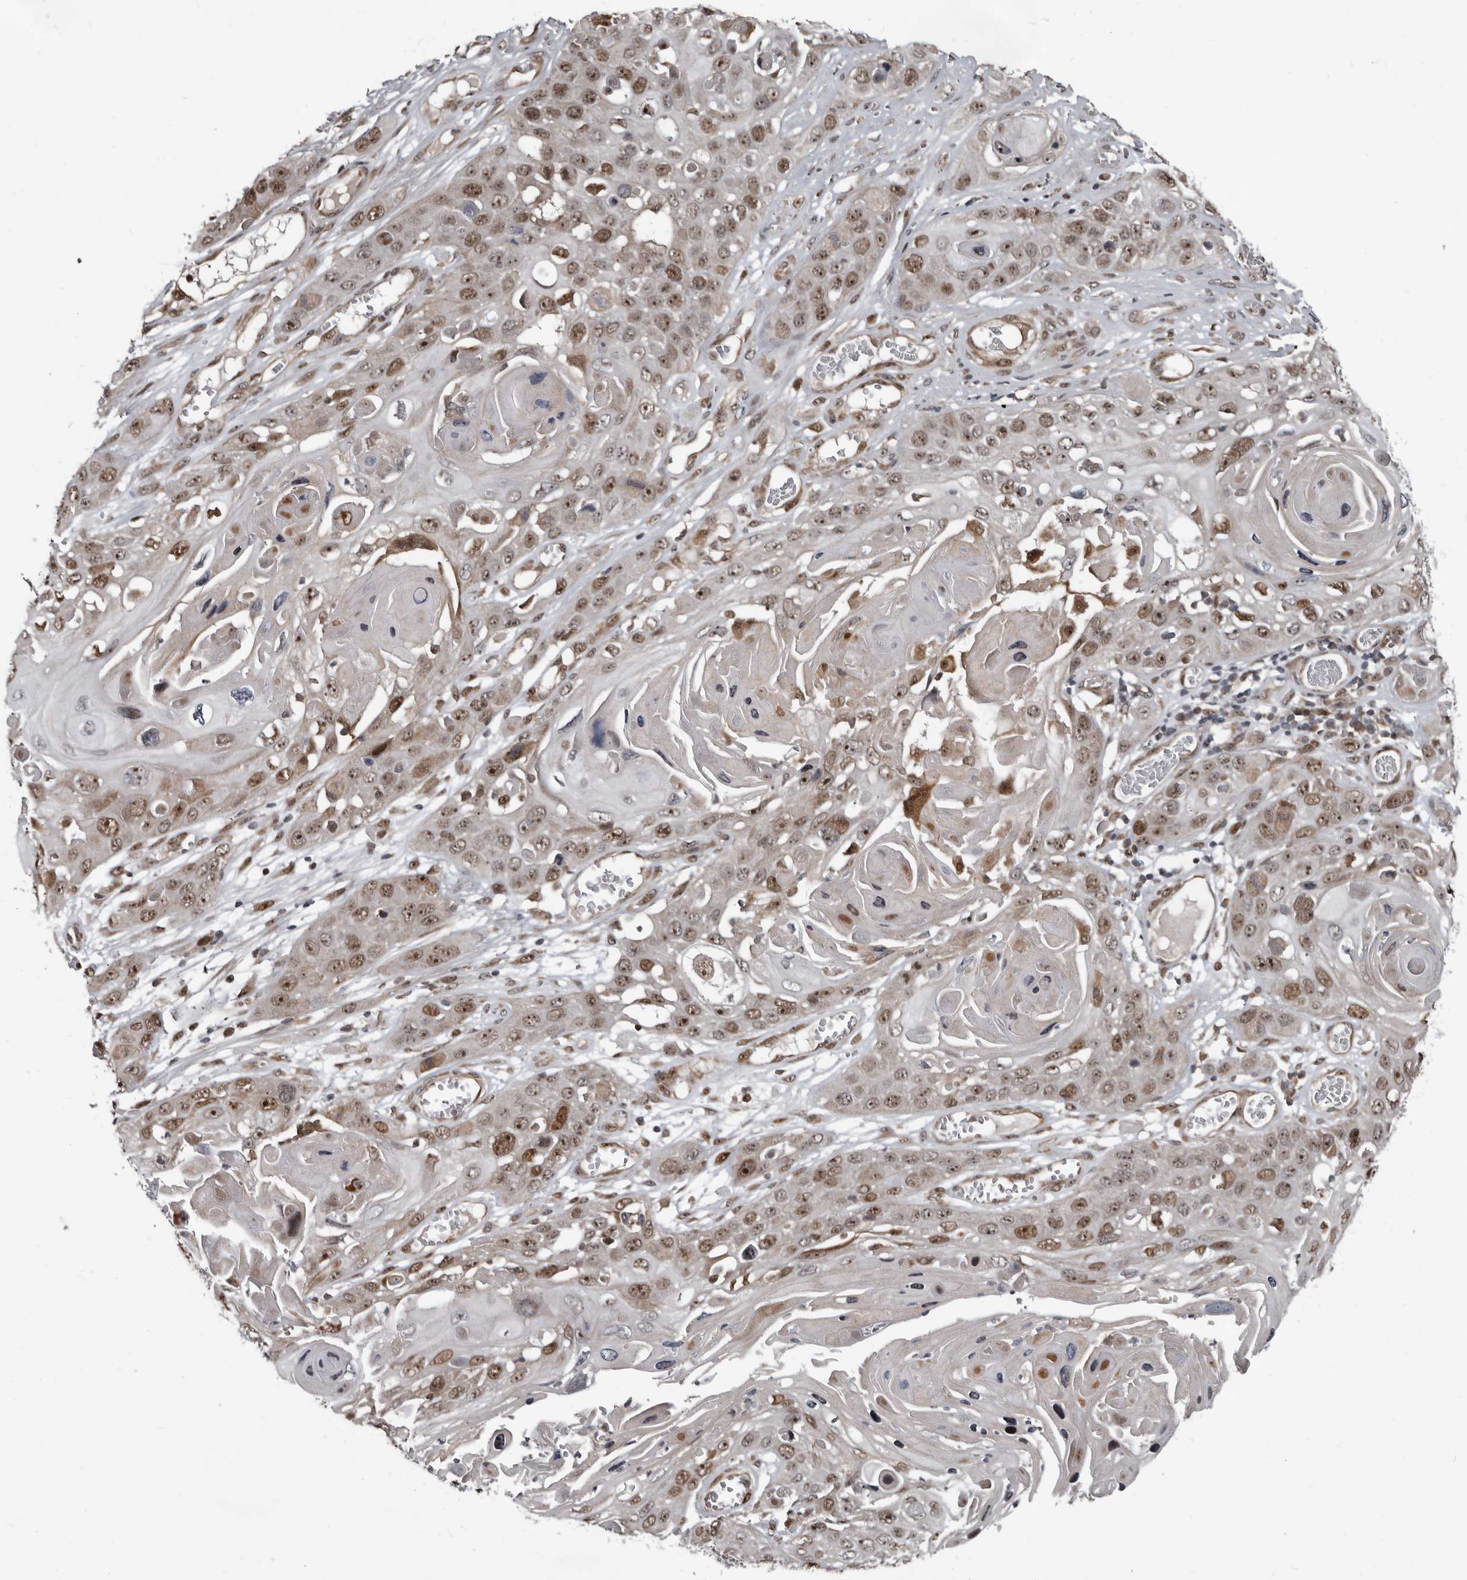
{"staining": {"intensity": "moderate", "quantity": ">75%", "location": "nuclear"}, "tissue": "skin cancer", "cell_type": "Tumor cells", "image_type": "cancer", "snomed": [{"axis": "morphology", "description": "Squamous cell carcinoma, NOS"}, {"axis": "topography", "description": "Skin"}], "caption": "An IHC micrograph of tumor tissue is shown. Protein staining in brown highlights moderate nuclear positivity in squamous cell carcinoma (skin) within tumor cells. Nuclei are stained in blue.", "gene": "CHD1L", "patient": {"sex": "male", "age": 55}}